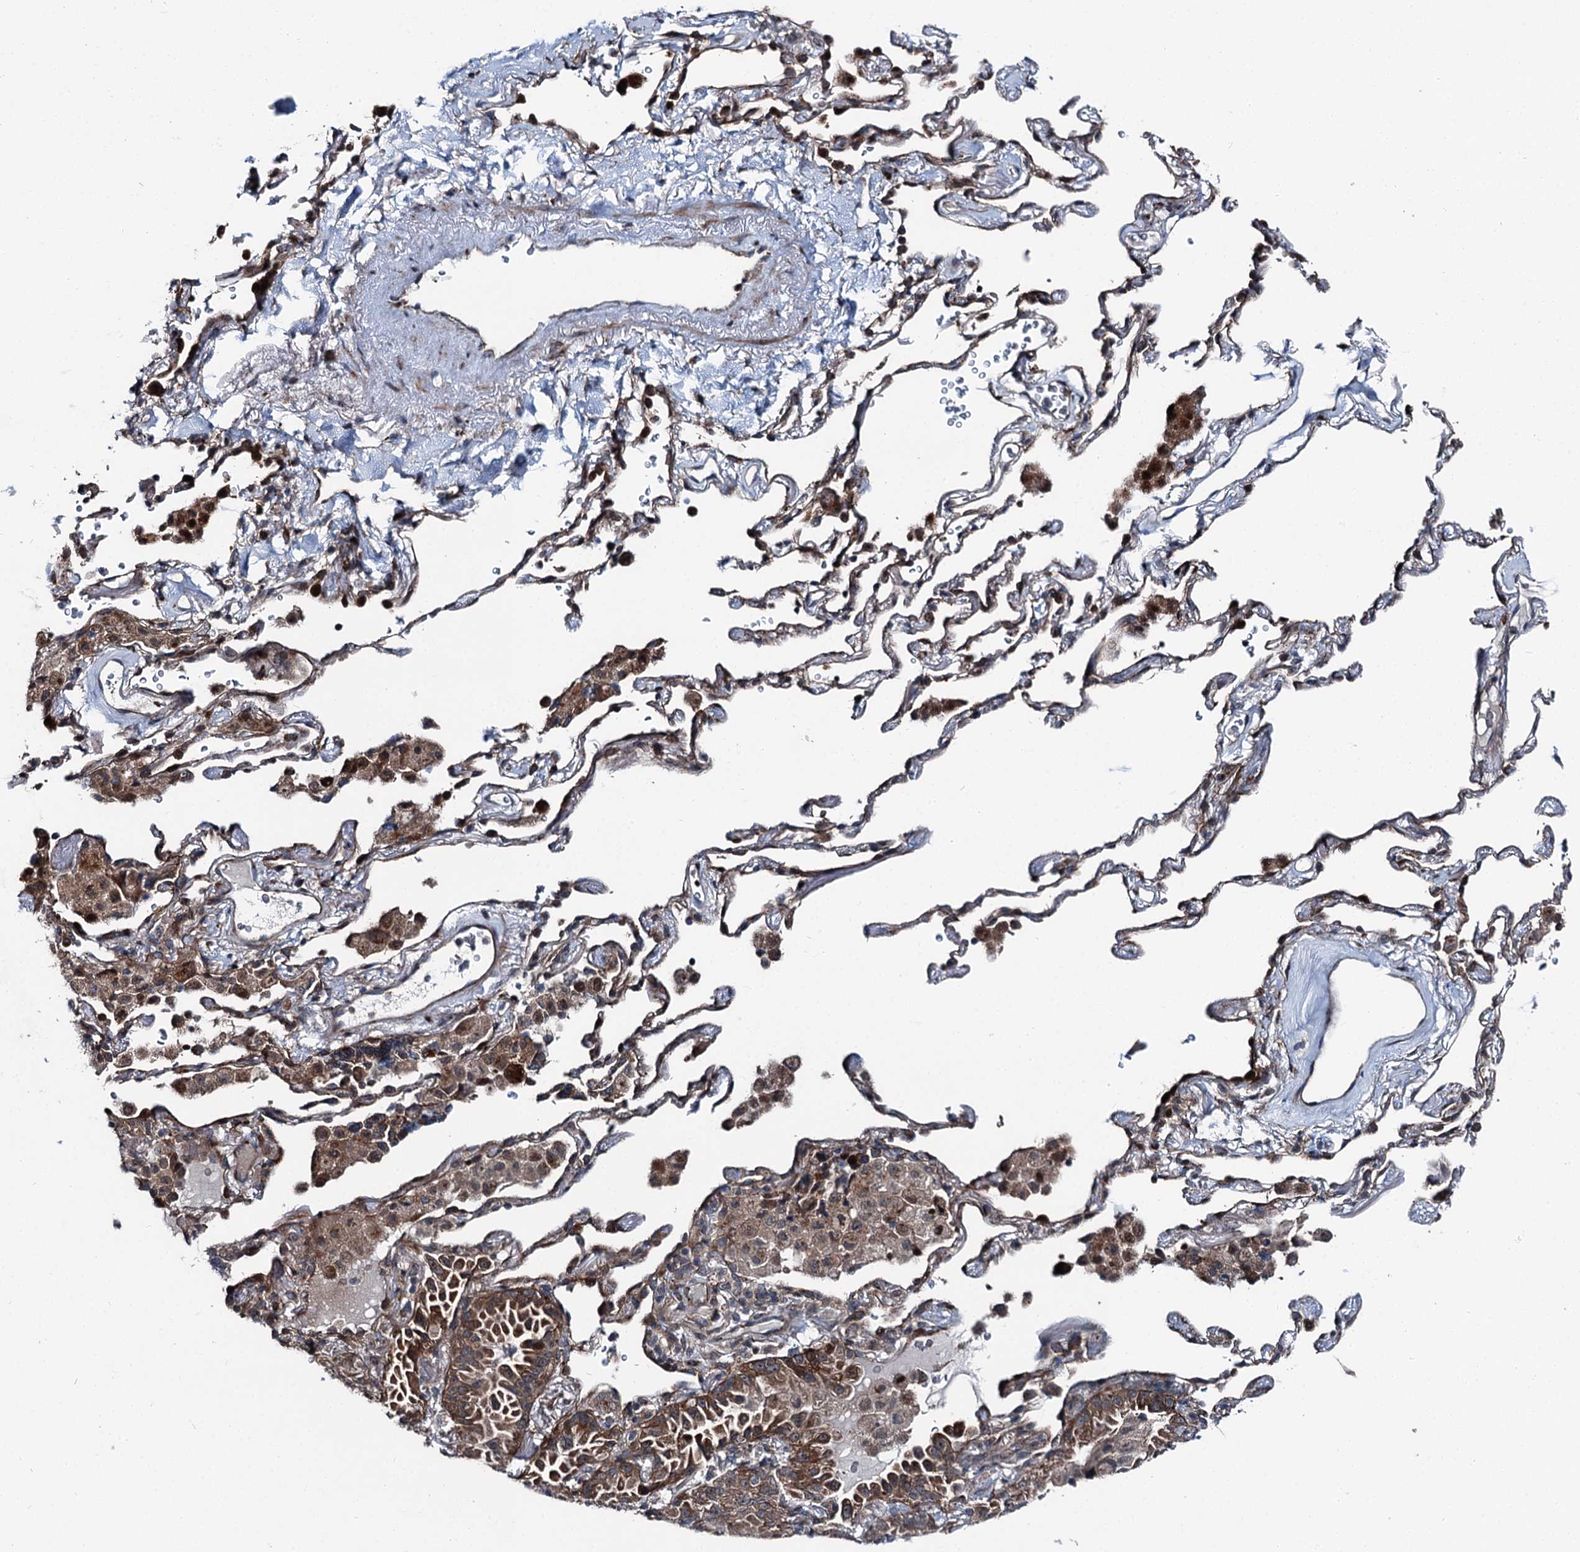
{"staining": {"intensity": "moderate", "quantity": ">75%", "location": "cytoplasmic/membranous"}, "tissue": "lung cancer", "cell_type": "Tumor cells", "image_type": "cancer", "snomed": [{"axis": "morphology", "description": "Adenocarcinoma, NOS"}, {"axis": "topography", "description": "Lung"}], "caption": "Lung adenocarcinoma stained with DAB IHC displays medium levels of moderate cytoplasmic/membranous positivity in approximately >75% of tumor cells. (Stains: DAB (3,3'-diaminobenzidine) in brown, nuclei in blue, Microscopy: brightfield microscopy at high magnification).", "gene": "POLR1D", "patient": {"sex": "female", "age": 69}}